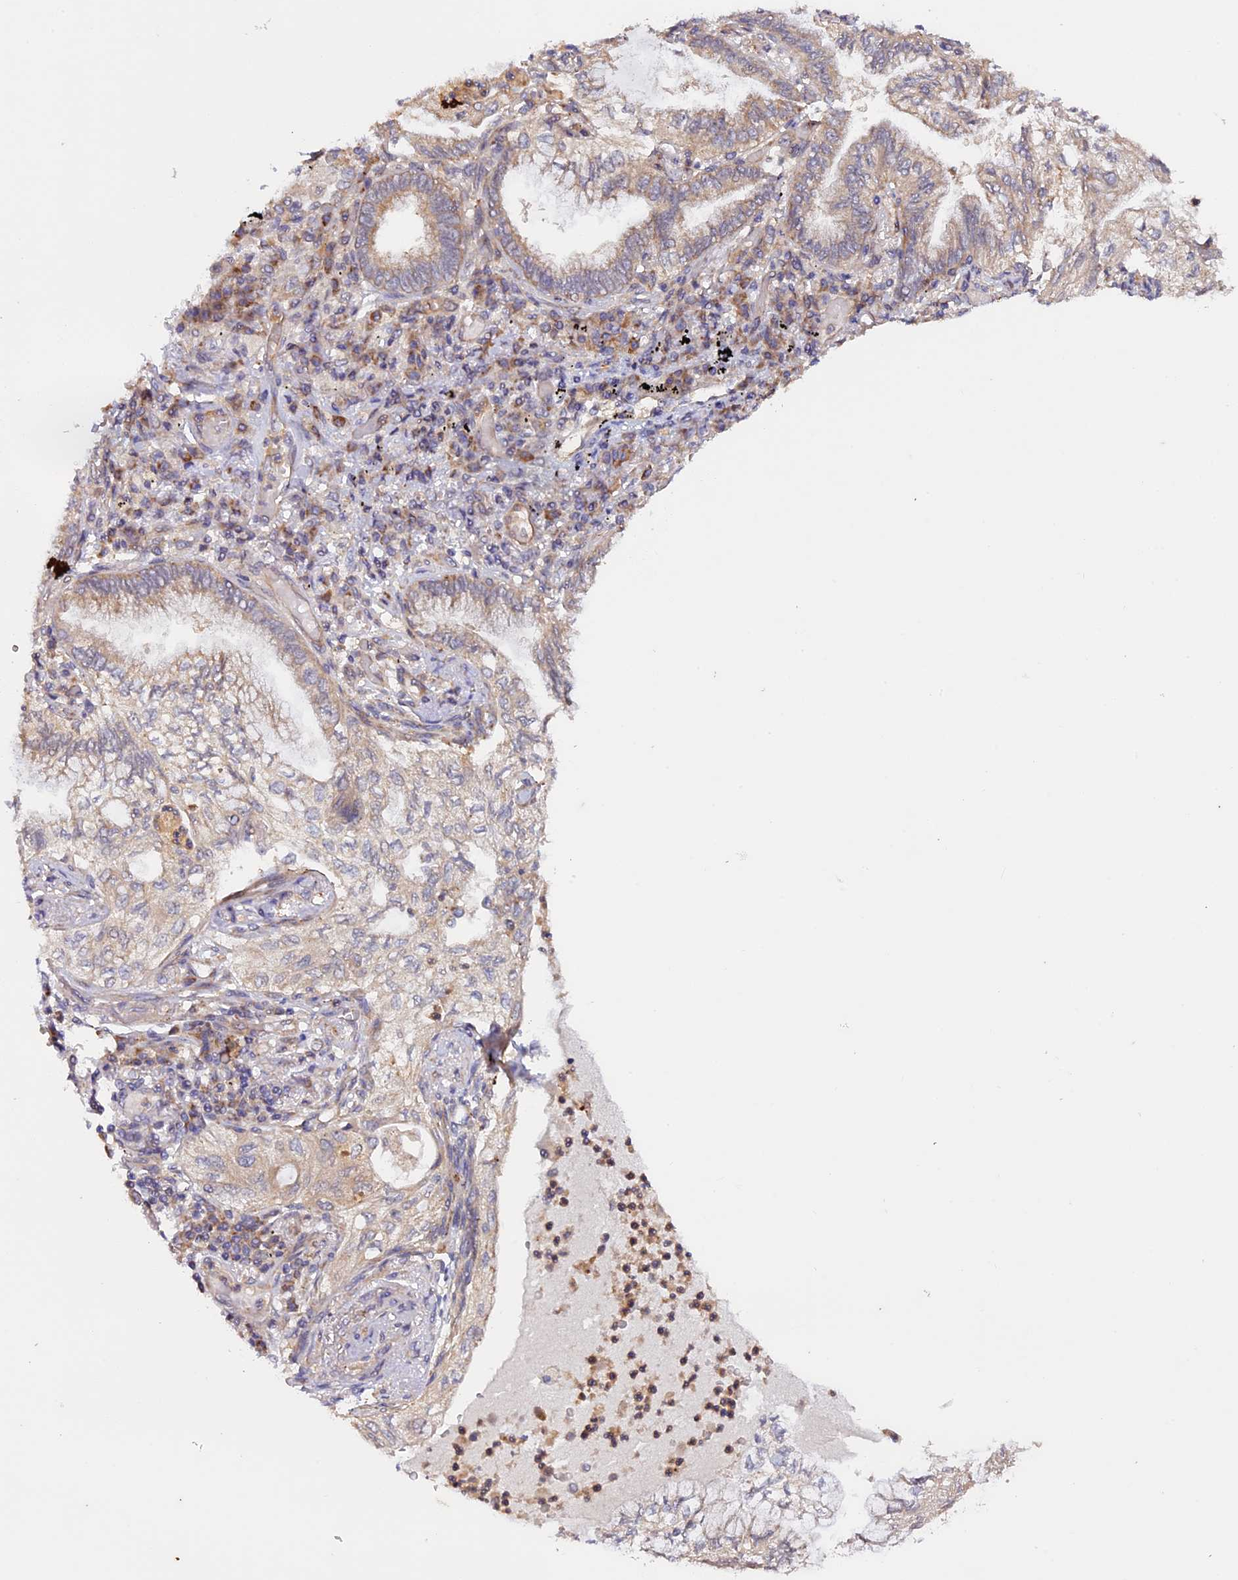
{"staining": {"intensity": "weak", "quantity": "25%-75%", "location": "cytoplasmic/membranous"}, "tissue": "lung cancer", "cell_type": "Tumor cells", "image_type": "cancer", "snomed": [{"axis": "morphology", "description": "Adenocarcinoma, NOS"}, {"axis": "topography", "description": "Lung"}], "caption": "Immunohistochemical staining of human lung adenocarcinoma displays low levels of weak cytoplasmic/membranous positivity in approximately 25%-75% of tumor cells. The staining was performed using DAB (3,3'-diaminobenzidine) to visualize the protein expression in brown, while the nuclei were stained in blue with hematoxylin (Magnification: 20x).", "gene": "FERMT1", "patient": {"sex": "female", "age": 70}}